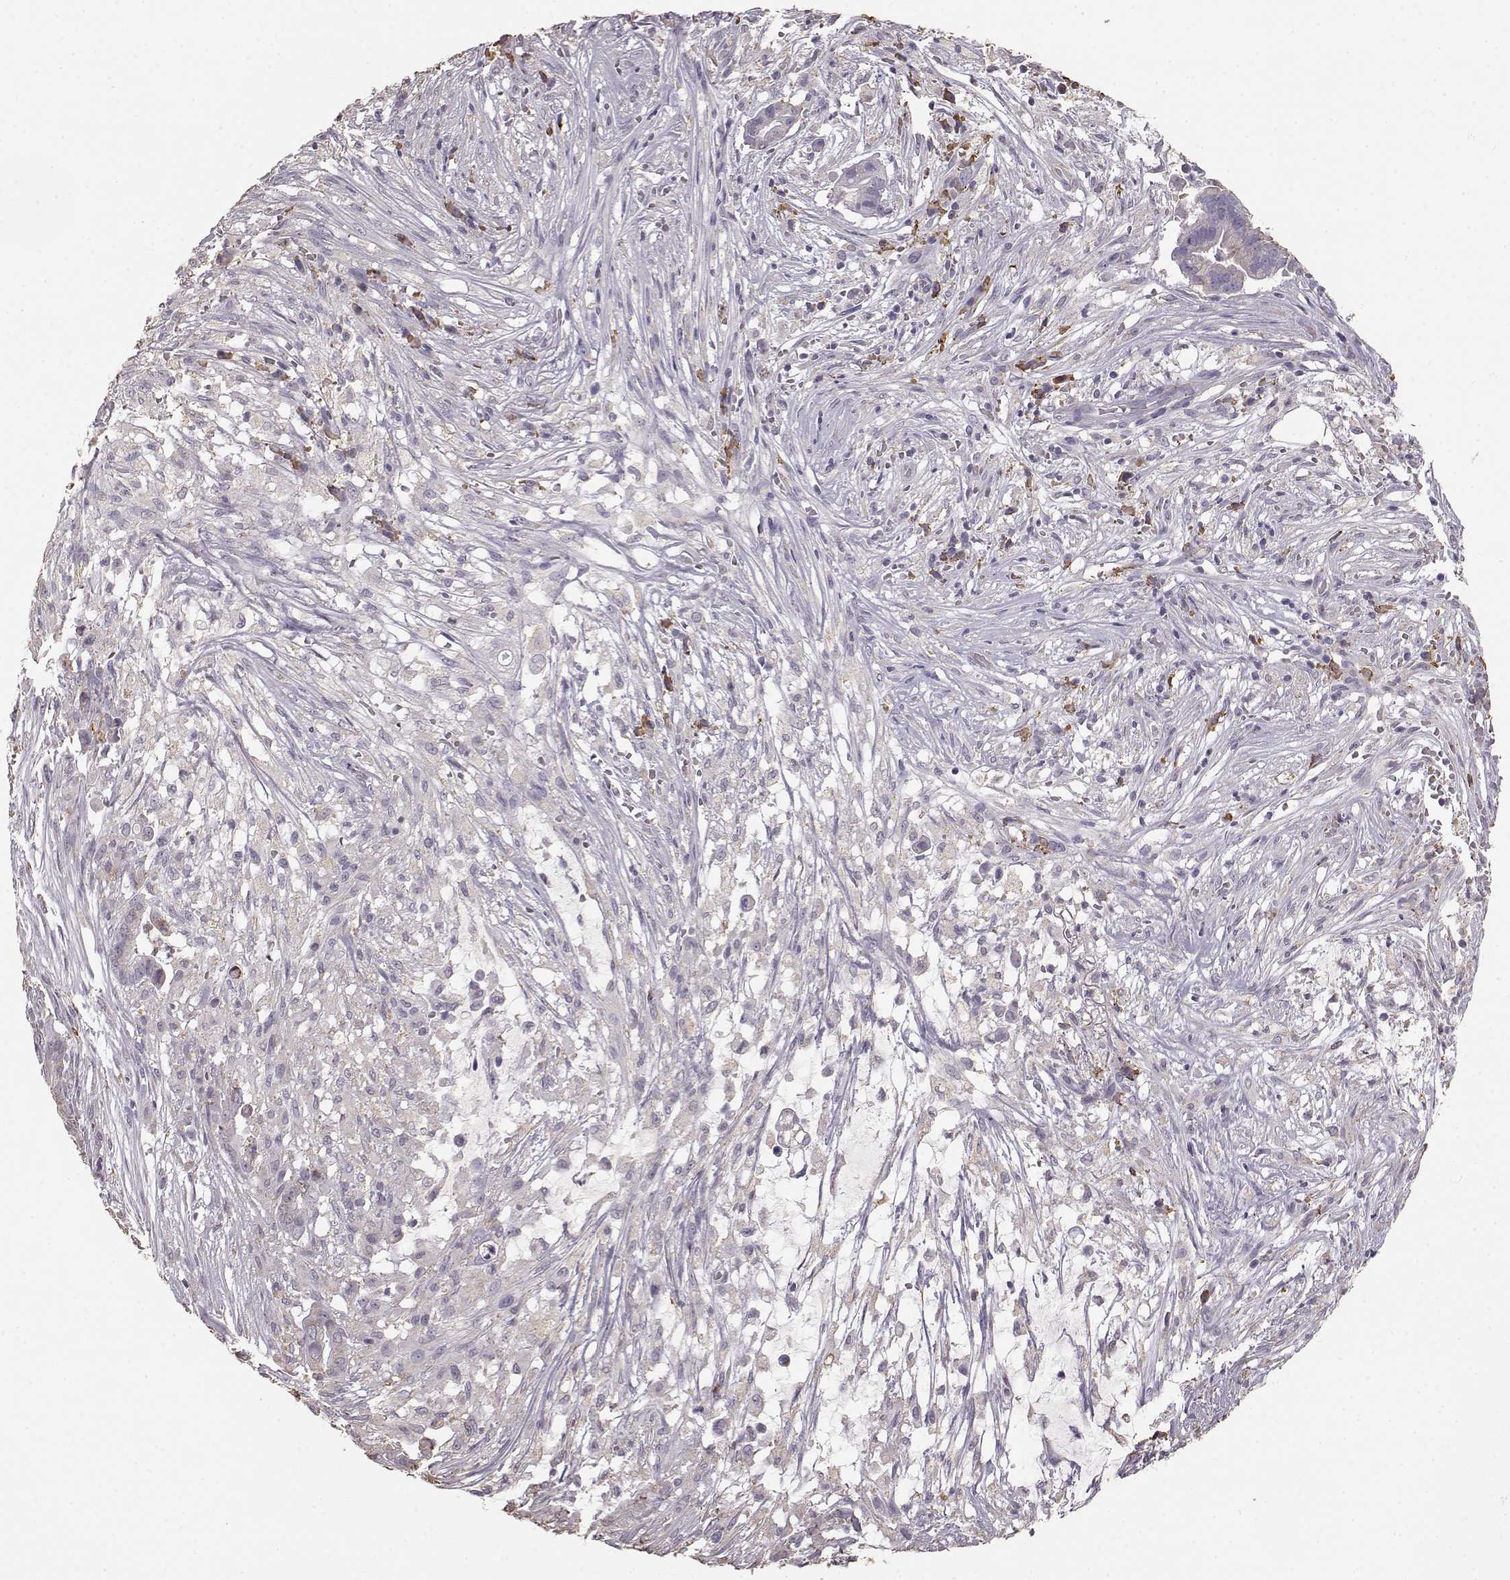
{"staining": {"intensity": "negative", "quantity": "none", "location": "none"}, "tissue": "pancreatic cancer", "cell_type": "Tumor cells", "image_type": "cancer", "snomed": [{"axis": "morphology", "description": "Adenocarcinoma, NOS"}, {"axis": "topography", "description": "Pancreas"}], "caption": "Image shows no significant protein expression in tumor cells of pancreatic adenocarcinoma.", "gene": "GABRG3", "patient": {"sex": "male", "age": 61}}